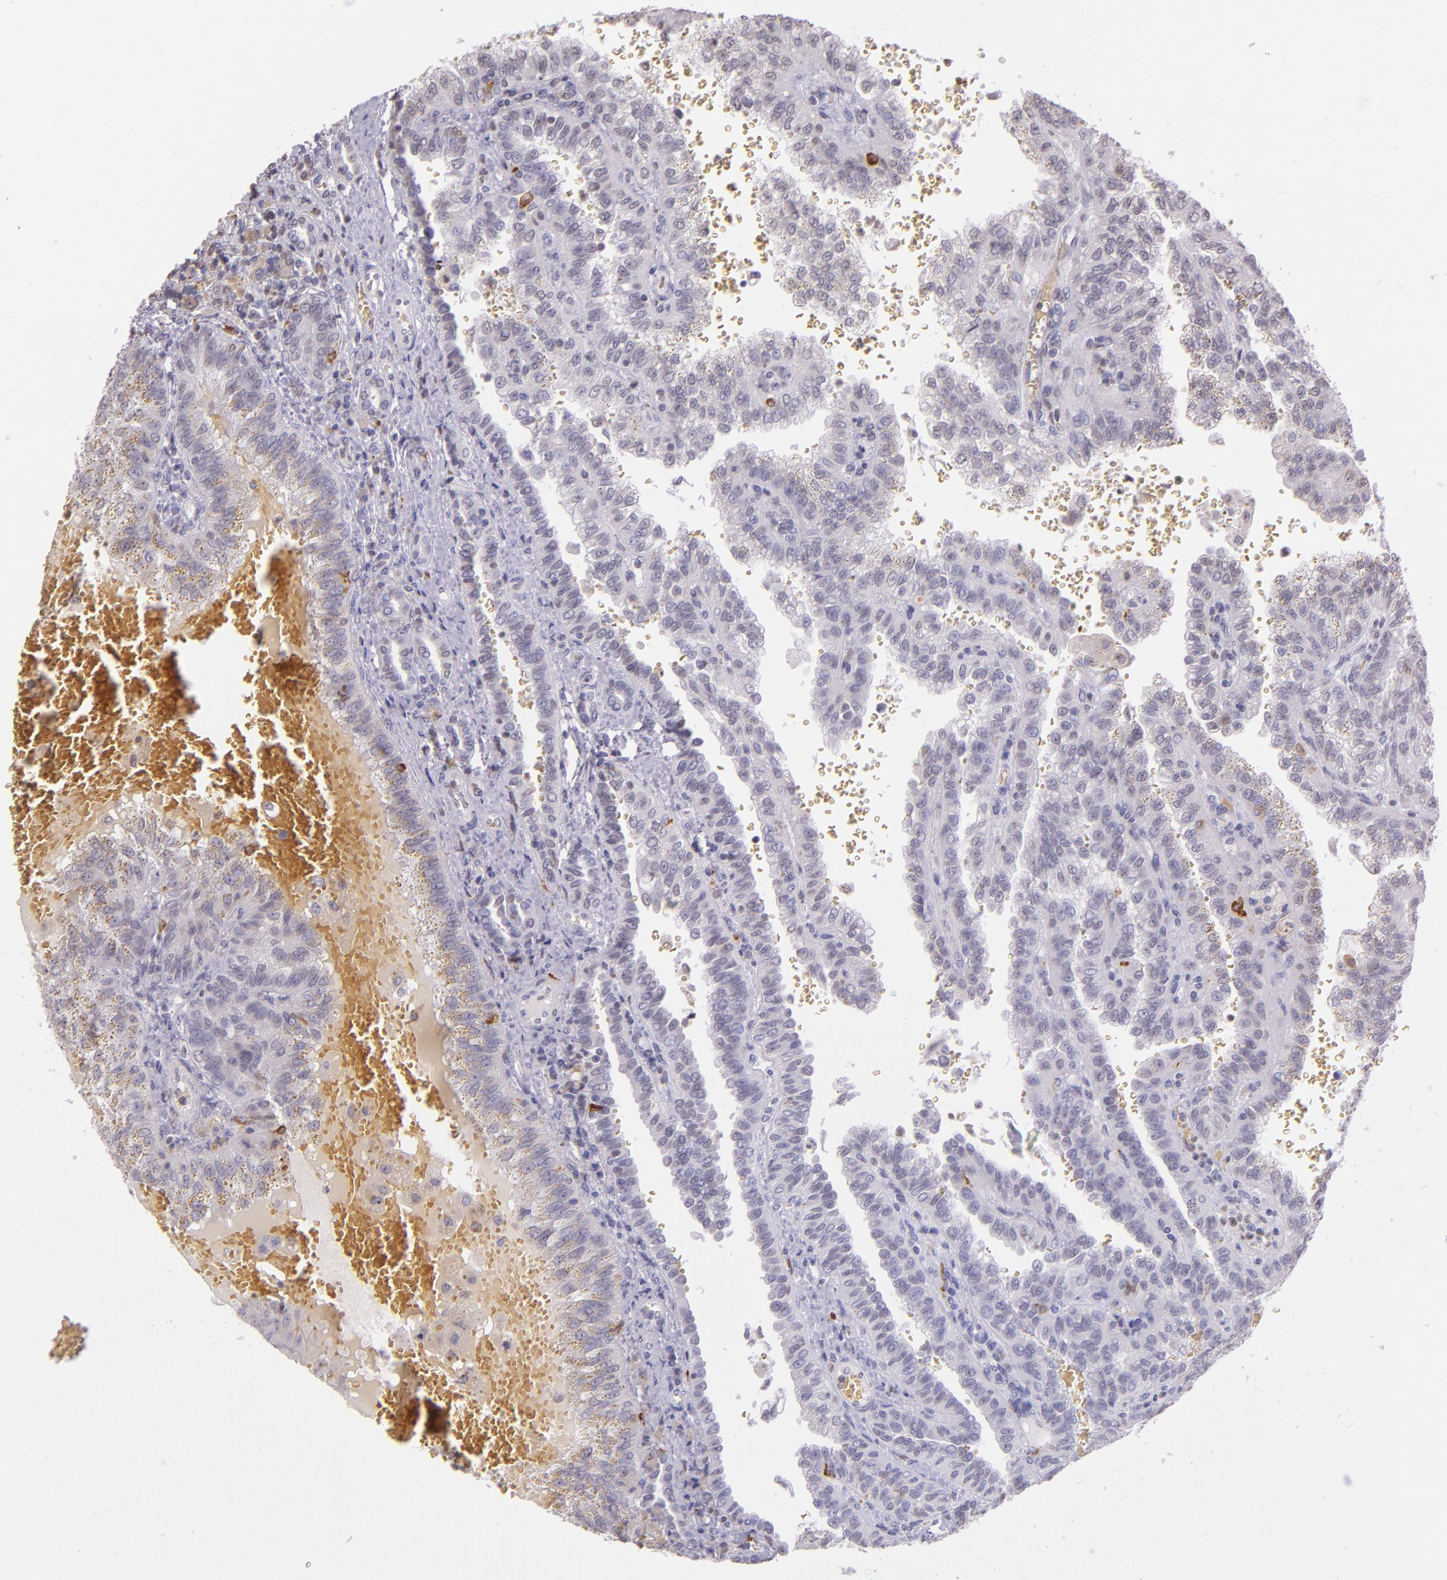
{"staining": {"intensity": "negative", "quantity": "none", "location": "none"}, "tissue": "renal cancer", "cell_type": "Tumor cells", "image_type": "cancer", "snomed": [{"axis": "morphology", "description": "Inflammation, NOS"}, {"axis": "morphology", "description": "Adenocarcinoma, NOS"}, {"axis": "topography", "description": "Kidney"}], "caption": "DAB (3,3'-diaminobenzidine) immunohistochemical staining of human renal cancer displays no significant expression in tumor cells.", "gene": "RTN1", "patient": {"sex": "male", "age": 68}}